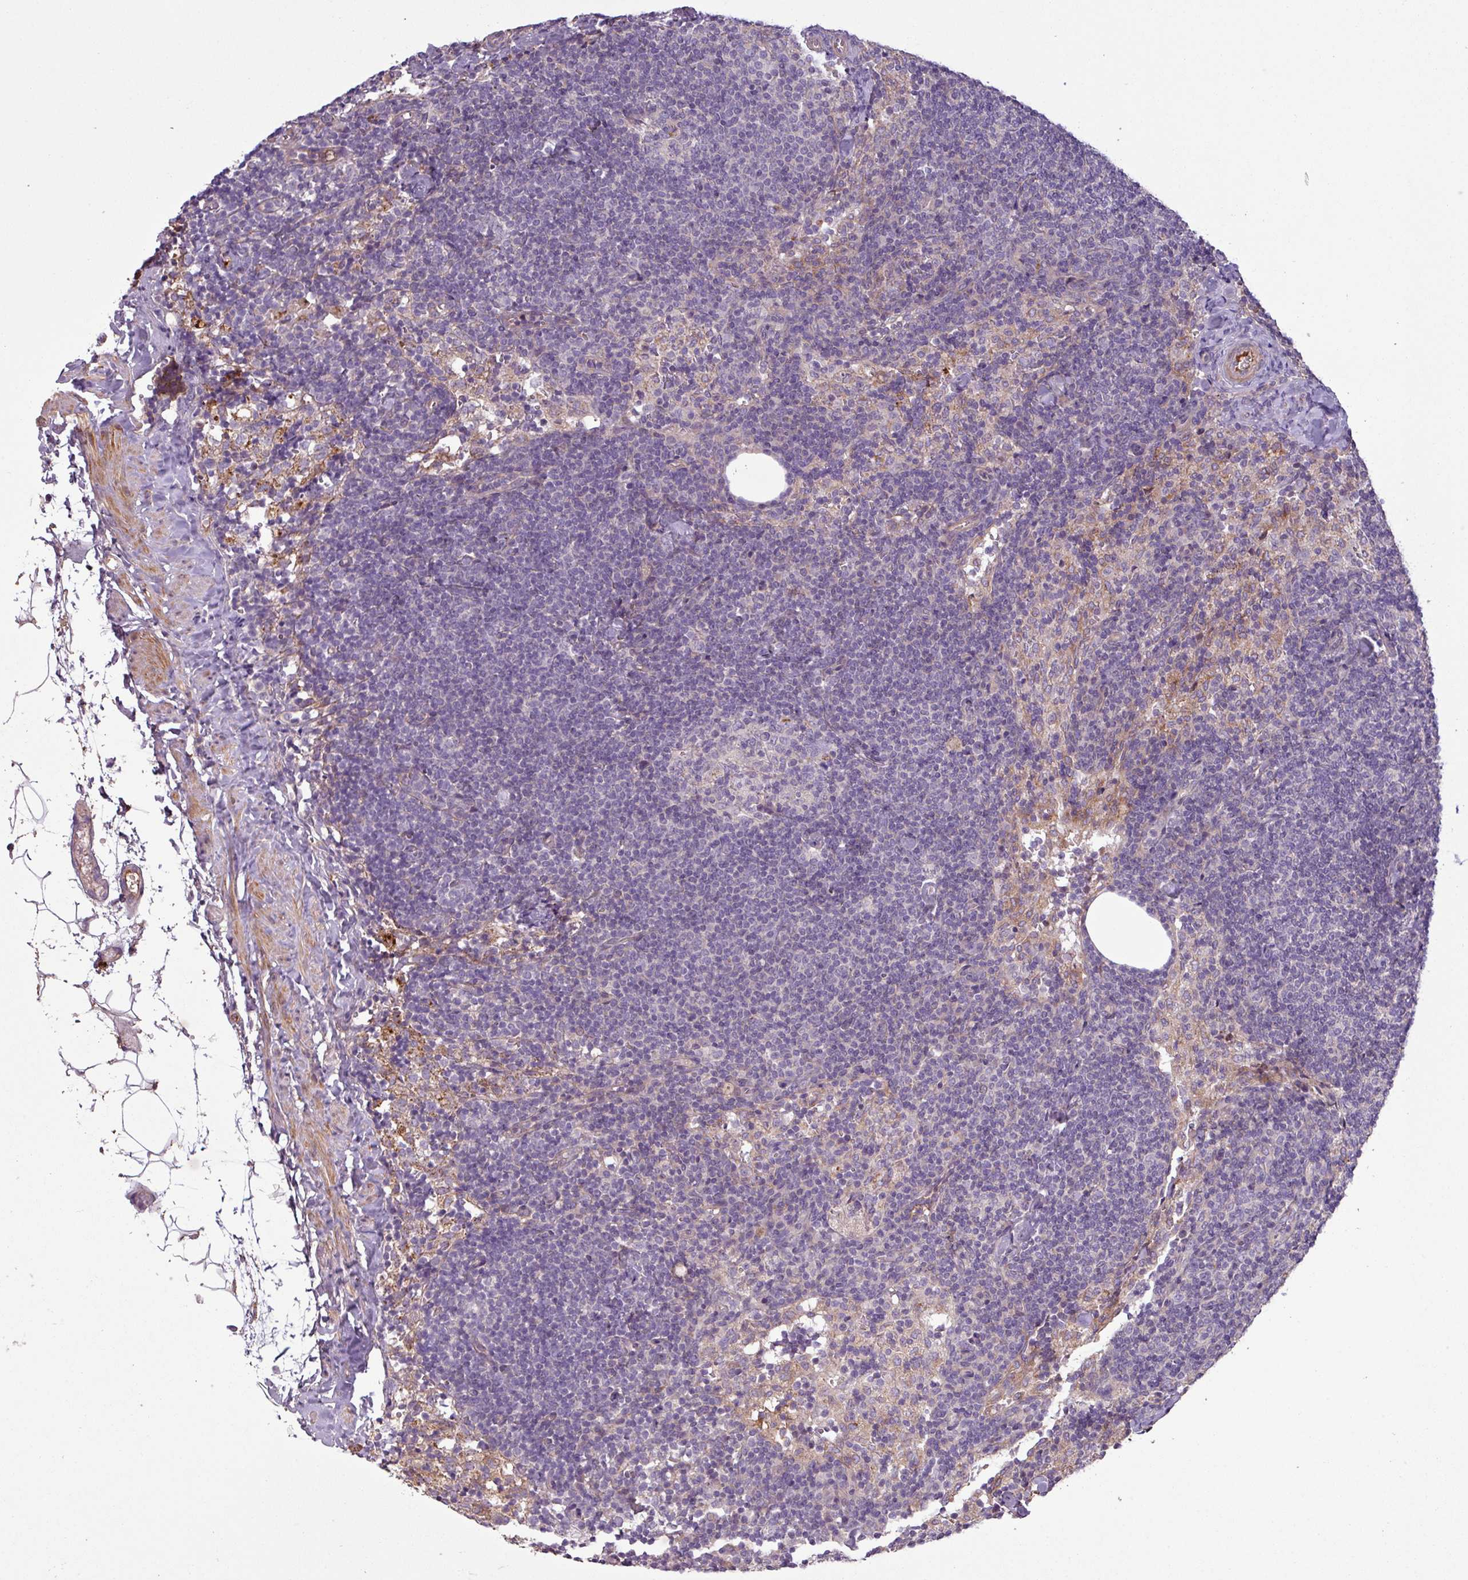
{"staining": {"intensity": "negative", "quantity": "none", "location": "none"}, "tissue": "lymph node", "cell_type": "Germinal center cells", "image_type": "normal", "snomed": [{"axis": "morphology", "description": "Normal tissue, NOS"}, {"axis": "topography", "description": "Lymph node"}], "caption": "A high-resolution micrograph shows IHC staining of benign lymph node, which displays no significant staining in germinal center cells.", "gene": "C4A", "patient": {"sex": "female", "age": 52}}